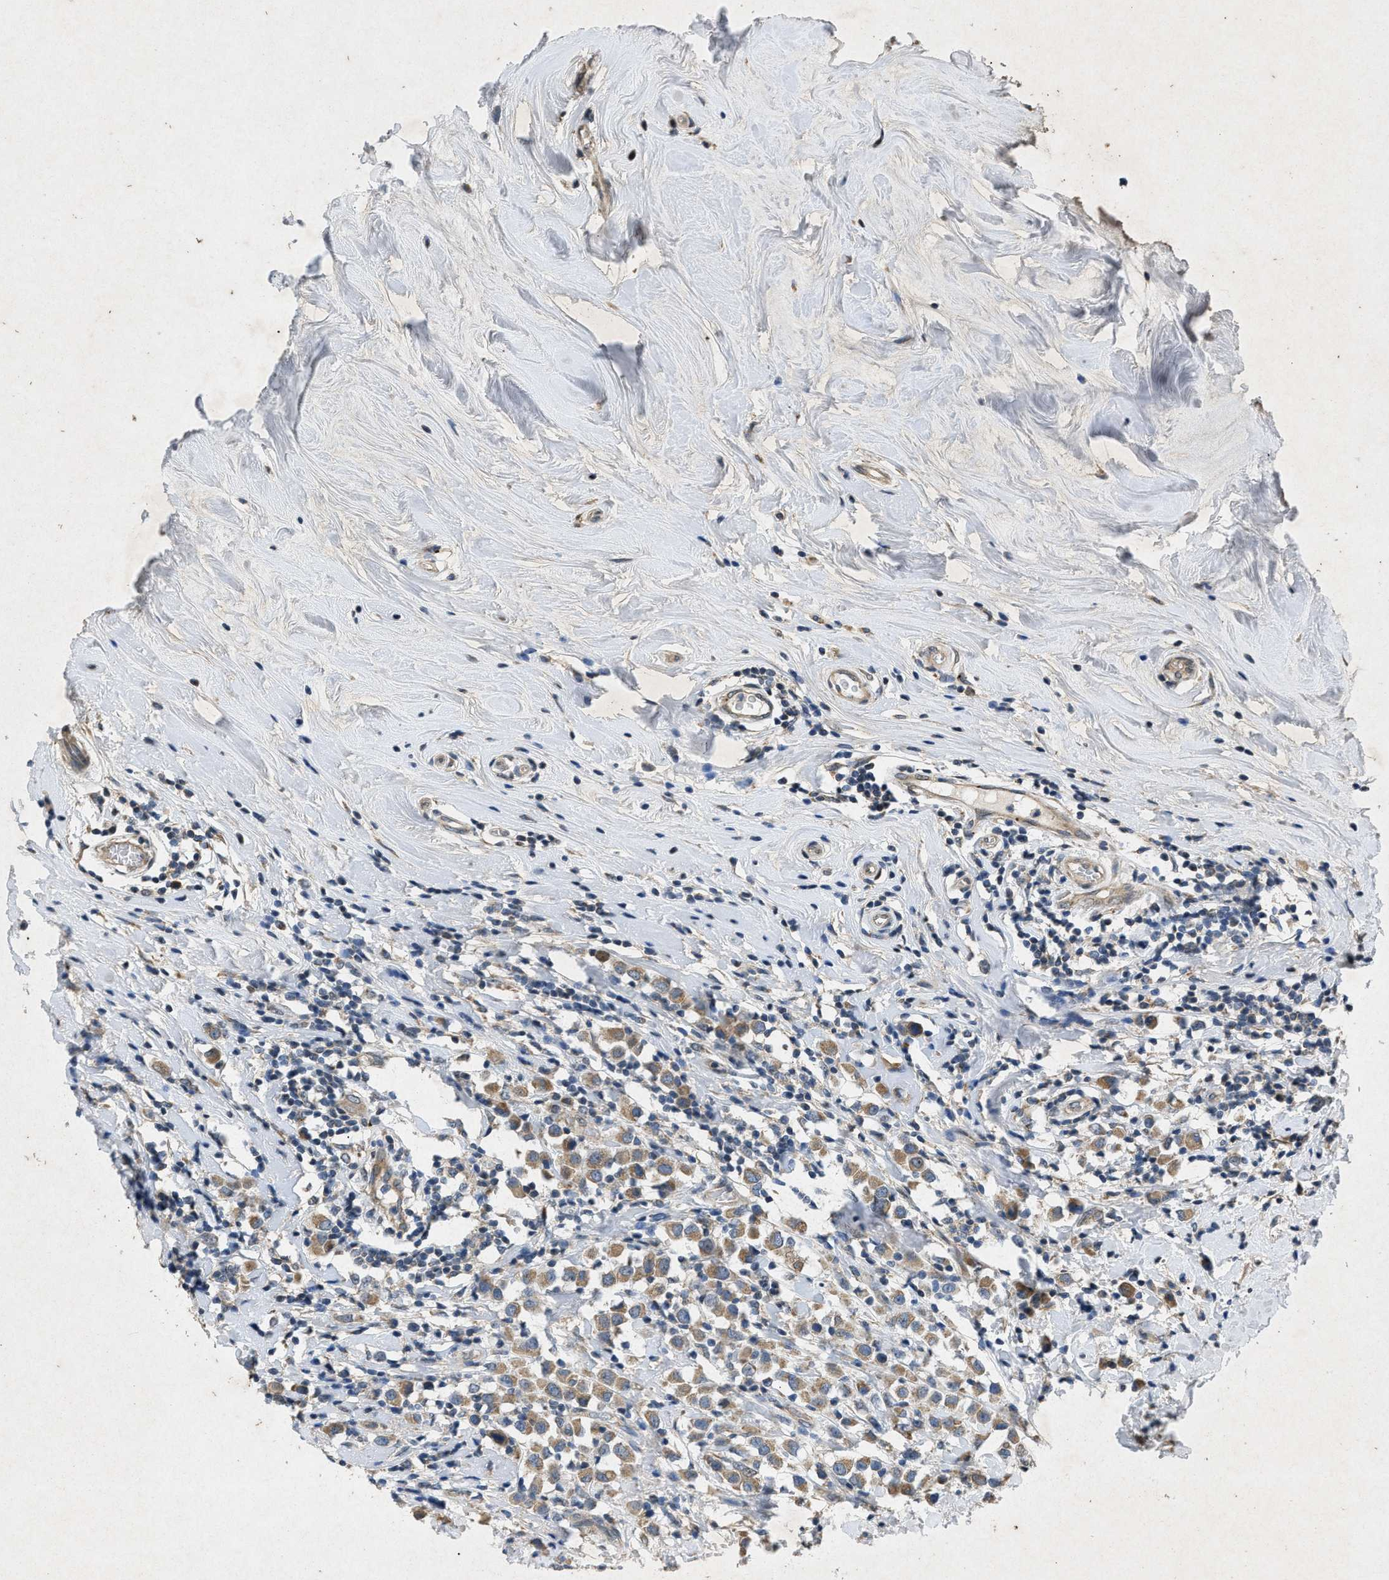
{"staining": {"intensity": "moderate", "quantity": ">75%", "location": "cytoplasmic/membranous"}, "tissue": "breast cancer", "cell_type": "Tumor cells", "image_type": "cancer", "snomed": [{"axis": "morphology", "description": "Duct carcinoma"}, {"axis": "topography", "description": "Breast"}], "caption": "Breast cancer tissue exhibits moderate cytoplasmic/membranous staining in approximately >75% of tumor cells", "gene": "PRKG2", "patient": {"sex": "female", "age": 61}}